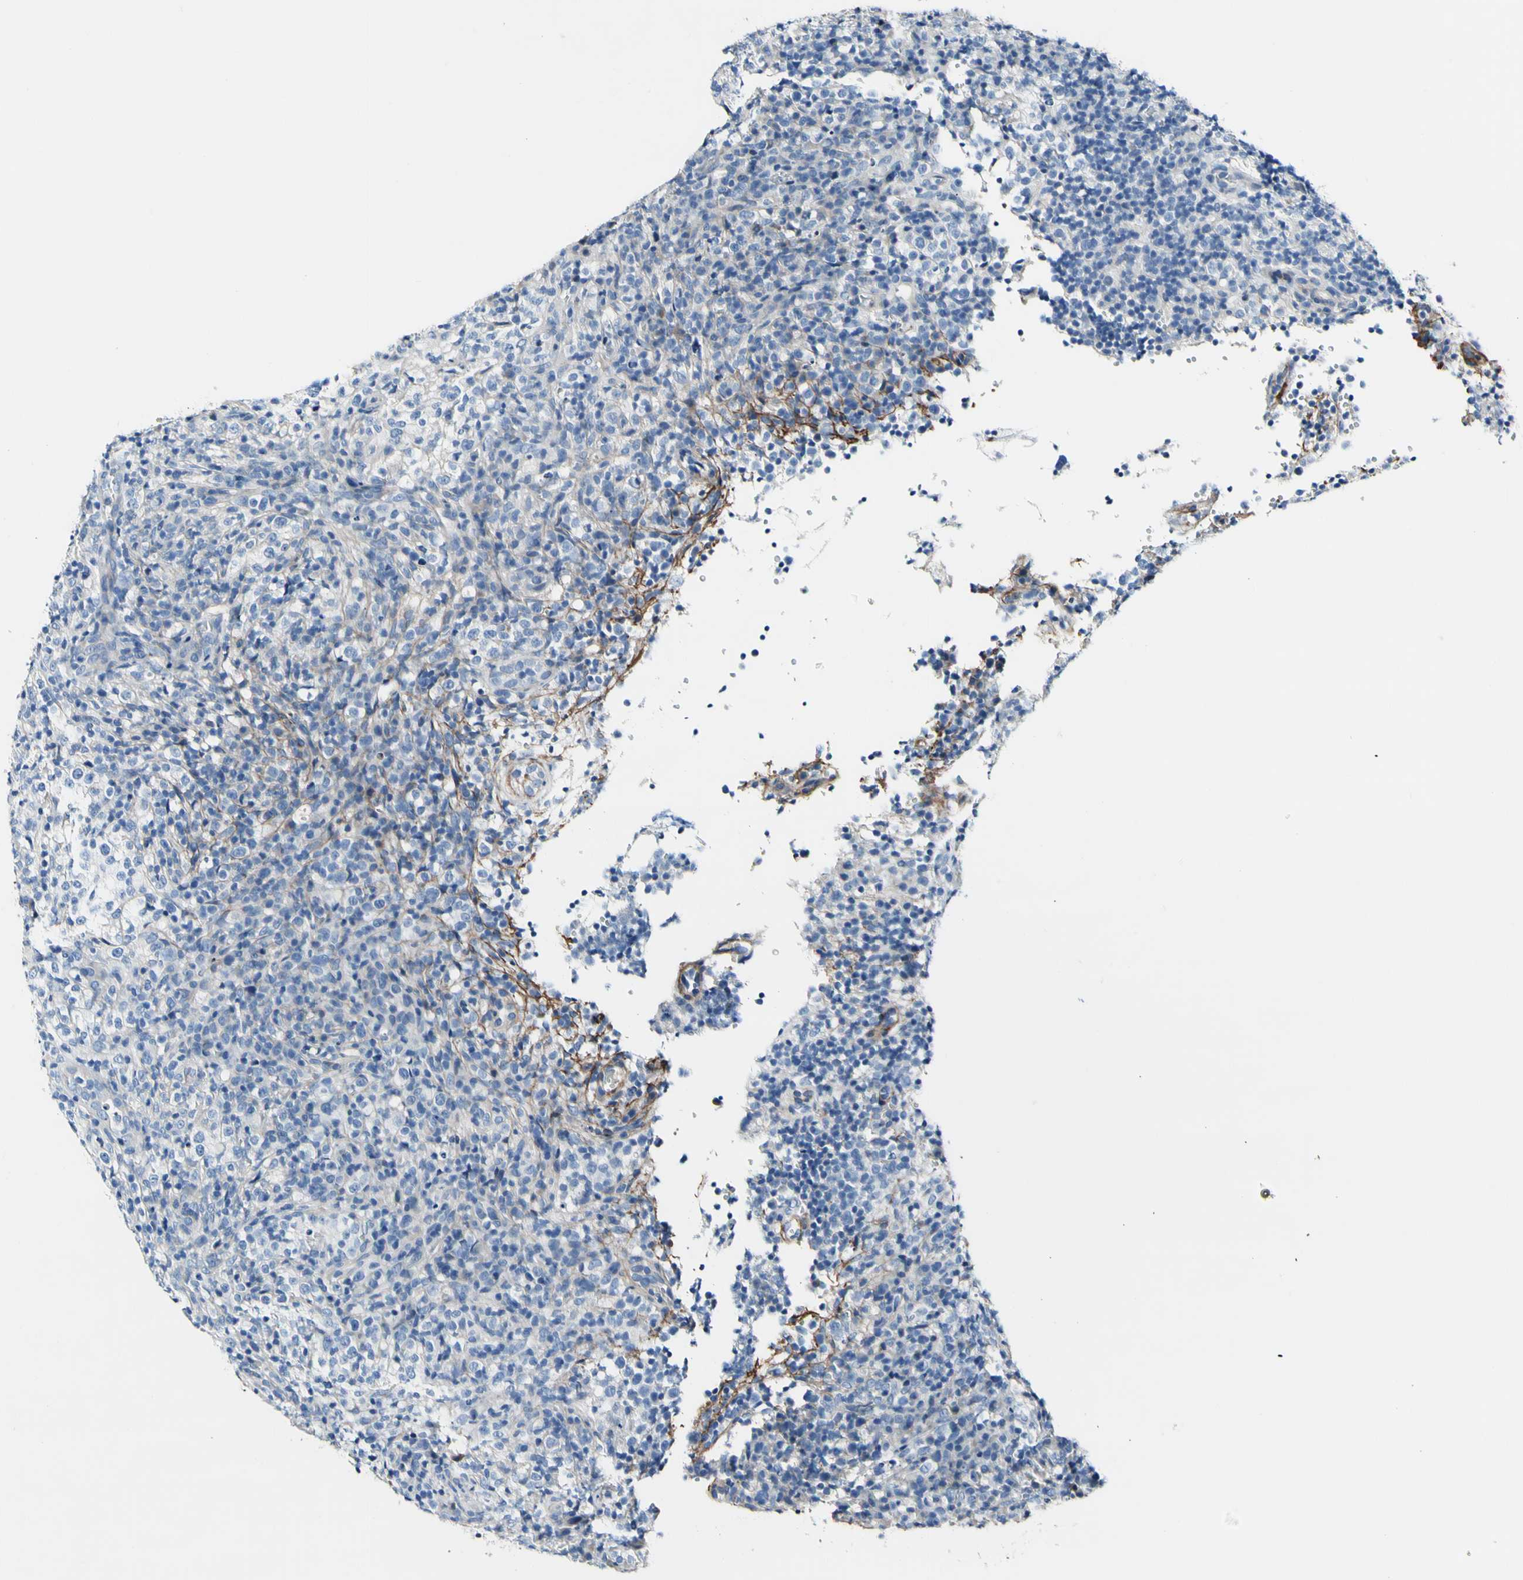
{"staining": {"intensity": "negative", "quantity": "none", "location": "none"}, "tissue": "lymphoma", "cell_type": "Tumor cells", "image_type": "cancer", "snomed": [{"axis": "morphology", "description": "Malignant lymphoma, non-Hodgkin's type, High grade"}, {"axis": "topography", "description": "Lymph node"}], "caption": "Micrograph shows no protein positivity in tumor cells of malignant lymphoma, non-Hodgkin's type (high-grade) tissue.", "gene": "COL6A3", "patient": {"sex": "female", "age": 76}}